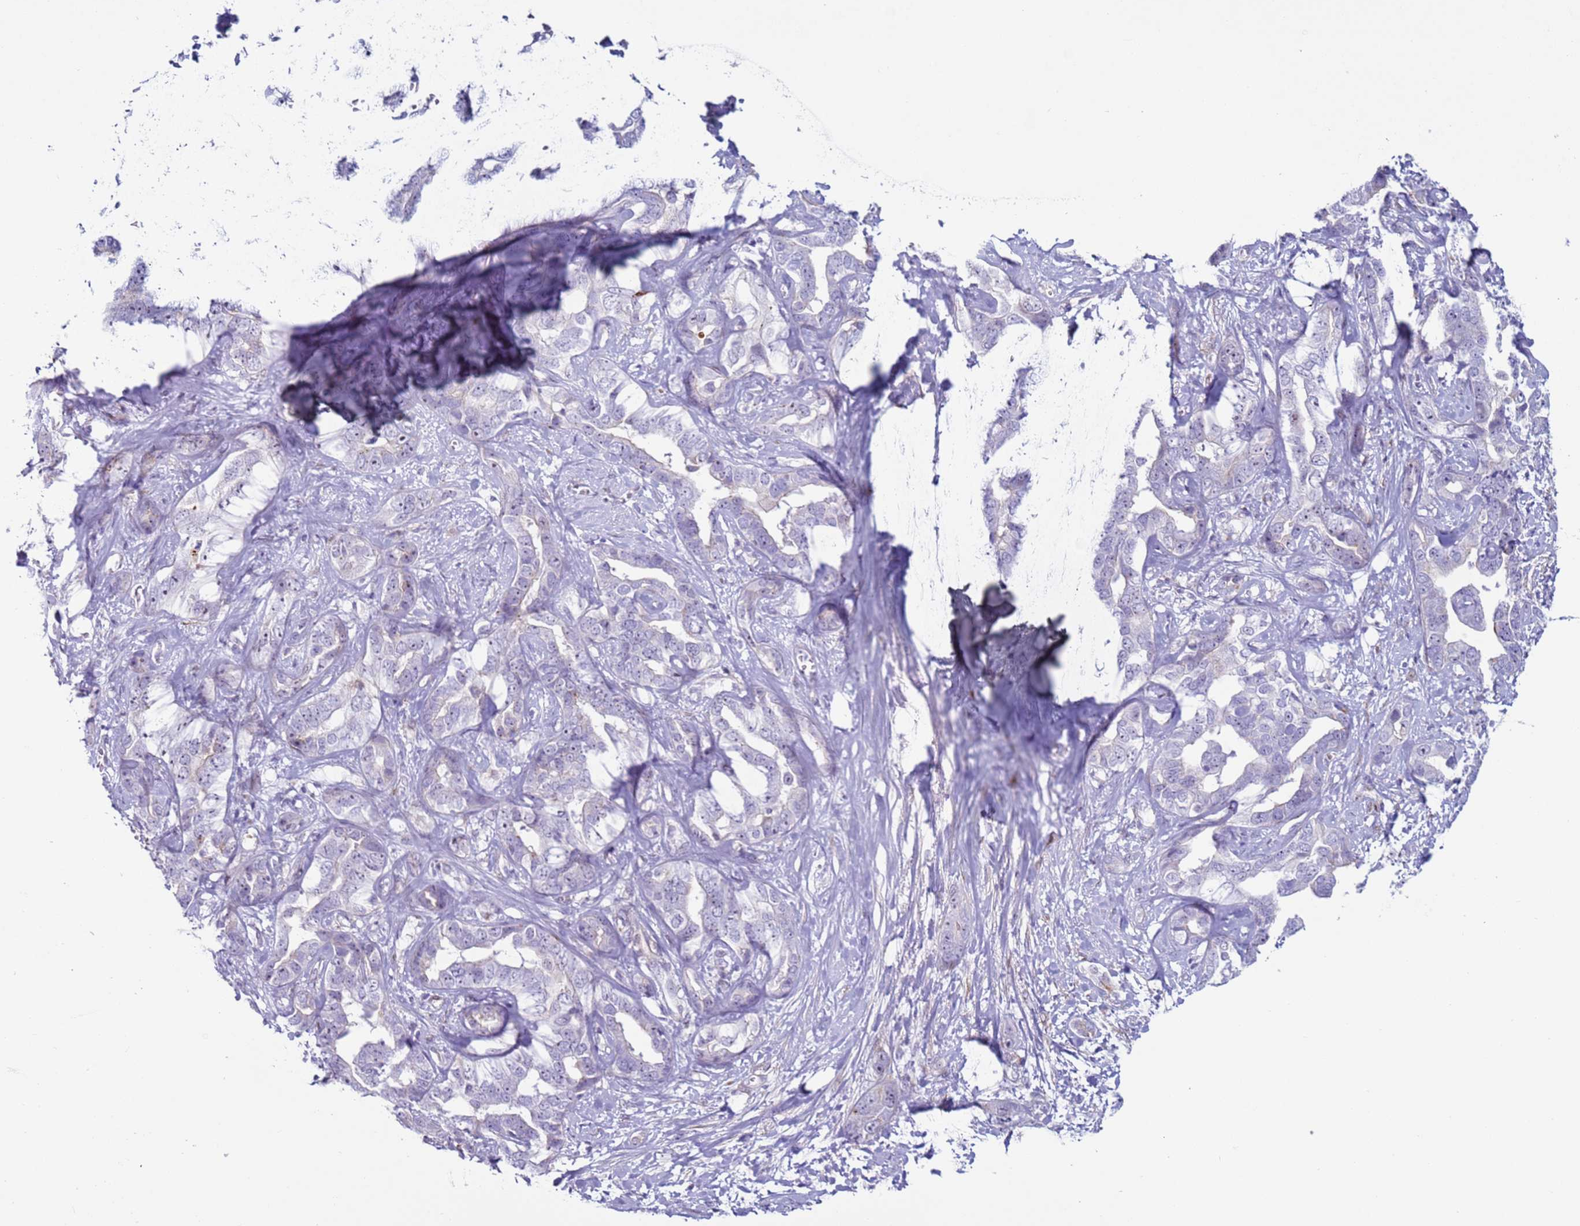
{"staining": {"intensity": "negative", "quantity": "none", "location": "none"}, "tissue": "liver cancer", "cell_type": "Tumor cells", "image_type": "cancer", "snomed": [{"axis": "morphology", "description": "Cholangiocarcinoma"}, {"axis": "topography", "description": "Liver"}], "caption": "This is an immunohistochemistry (IHC) histopathology image of liver cancer (cholangiocarcinoma). There is no positivity in tumor cells.", "gene": "HEATR1", "patient": {"sex": "male", "age": 59}}